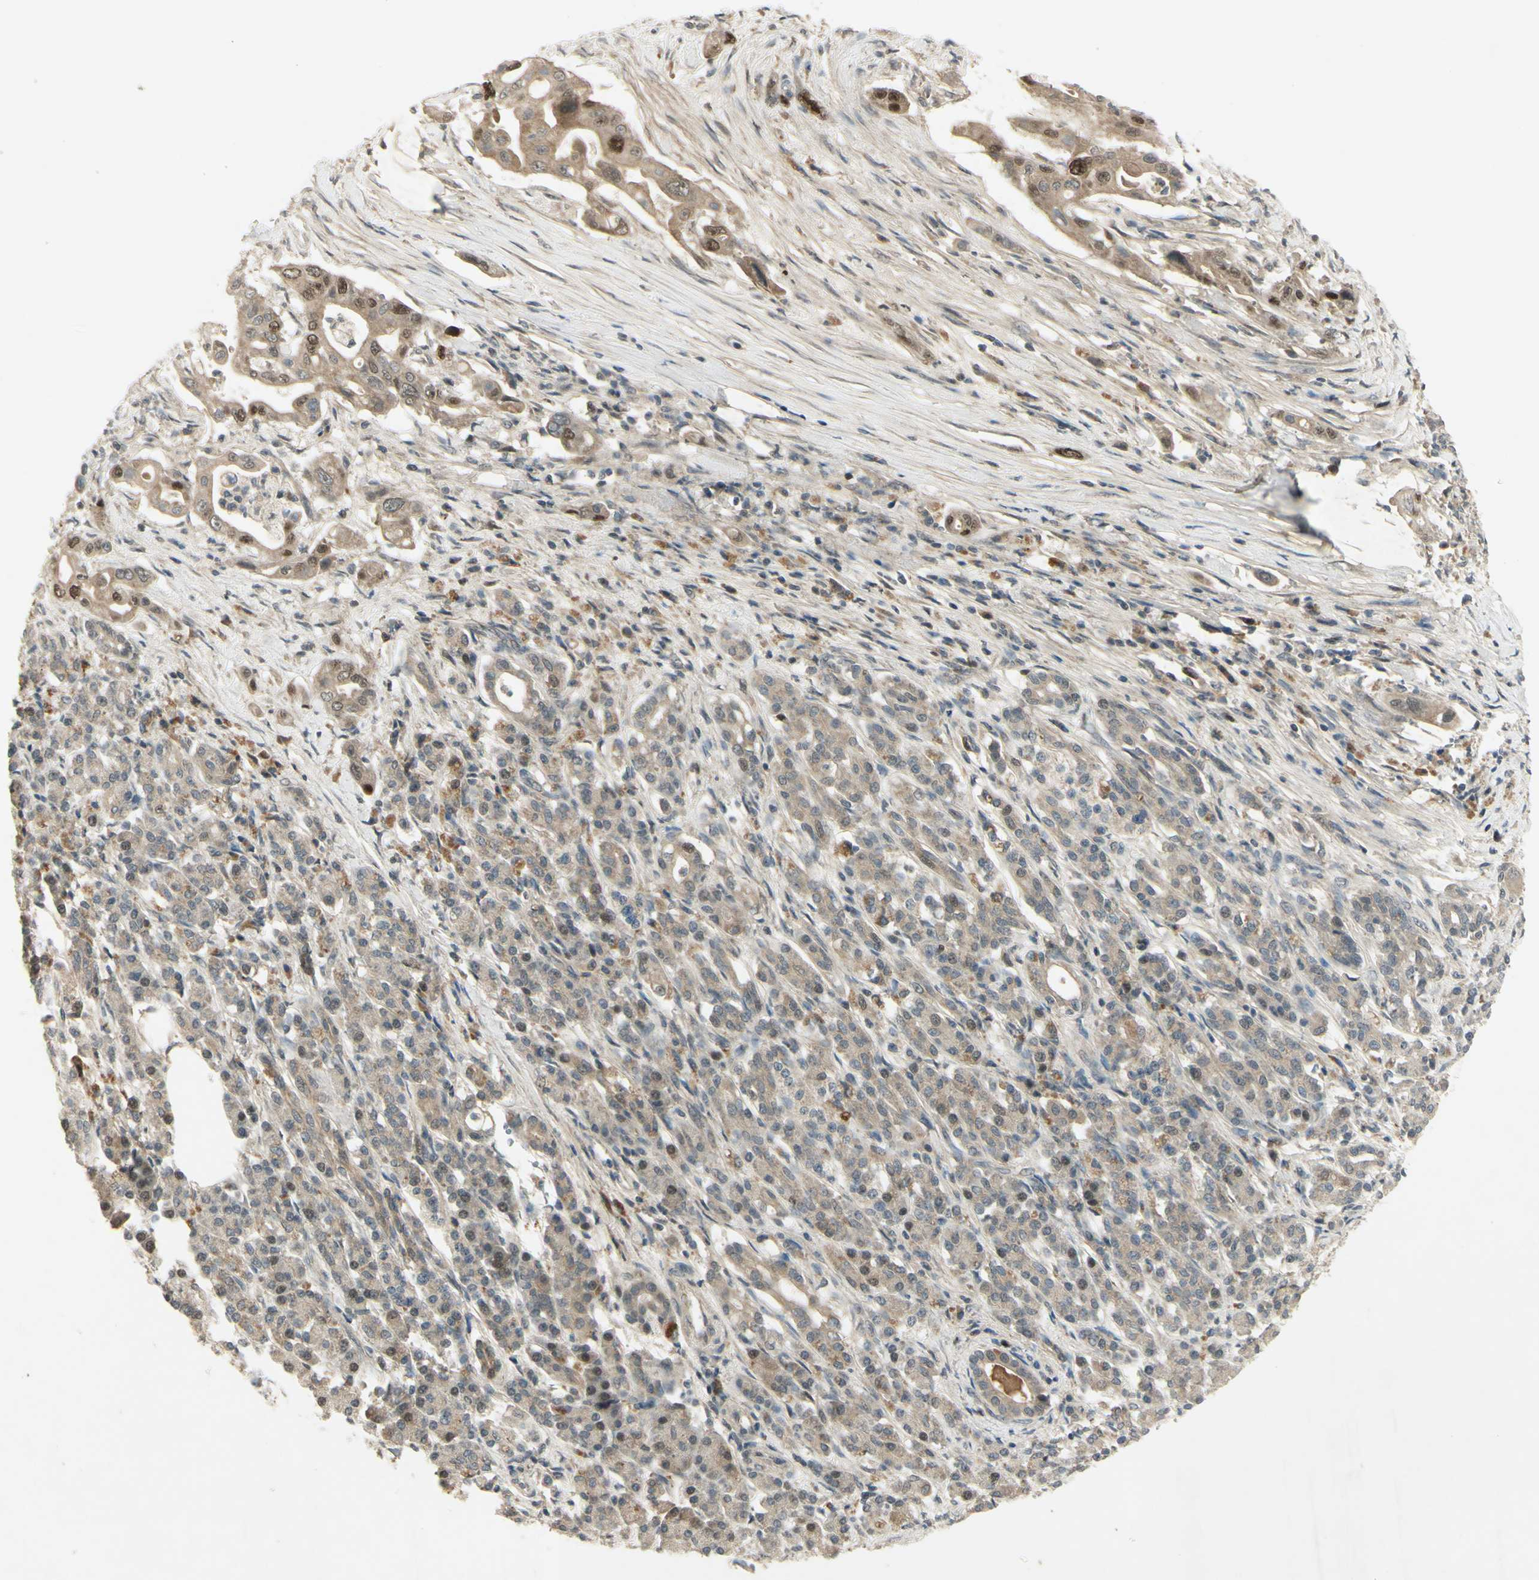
{"staining": {"intensity": "strong", "quantity": "<25%", "location": "nuclear"}, "tissue": "pancreatic cancer", "cell_type": "Tumor cells", "image_type": "cancer", "snomed": [{"axis": "morphology", "description": "Normal tissue, NOS"}, {"axis": "topography", "description": "Pancreas"}], "caption": "This is a micrograph of IHC staining of pancreatic cancer, which shows strong positivity in the nuclear of tumor cells.", "gene": "RAD18", "patient": {"sex": "male", "age": 42}}